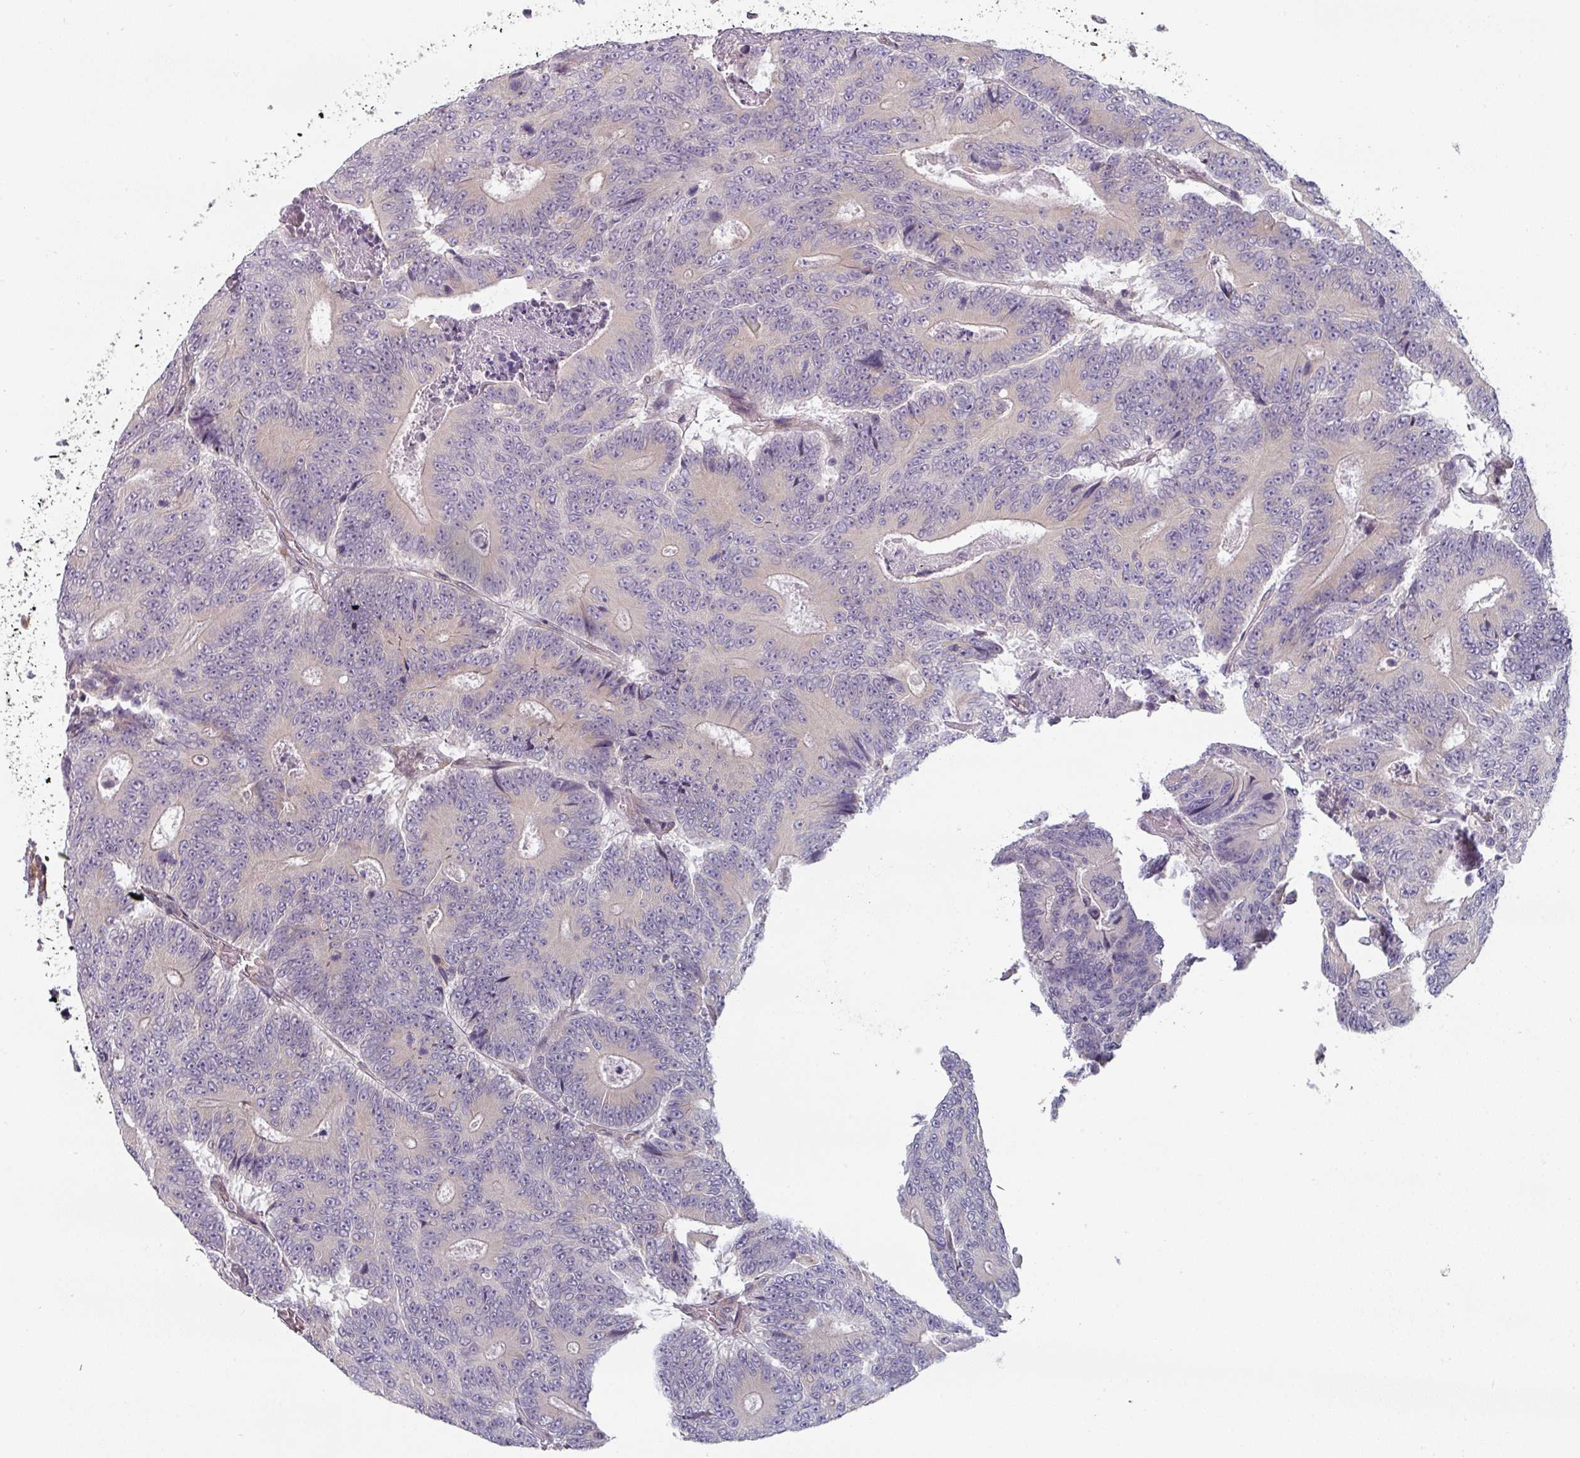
{"staining": {"intensity": "negative", "quantity": "none", "location": "none"}, "tissue": "colorectal cancer", "cell_type": "Tumor cells", "image_type": "cancer", "snomed": [{"axis": "morphology", "description": "Adenocarcinoma, NOS"}, {"axis": "topography", "description": "Colon"}], "caption": "Protein analysis of colorectal cancer (adenocarcinoma) demonstrates no significant expression in tumor cells.", "gene": "TAPT1", "patient": {"sex": "male", "age": 83}}